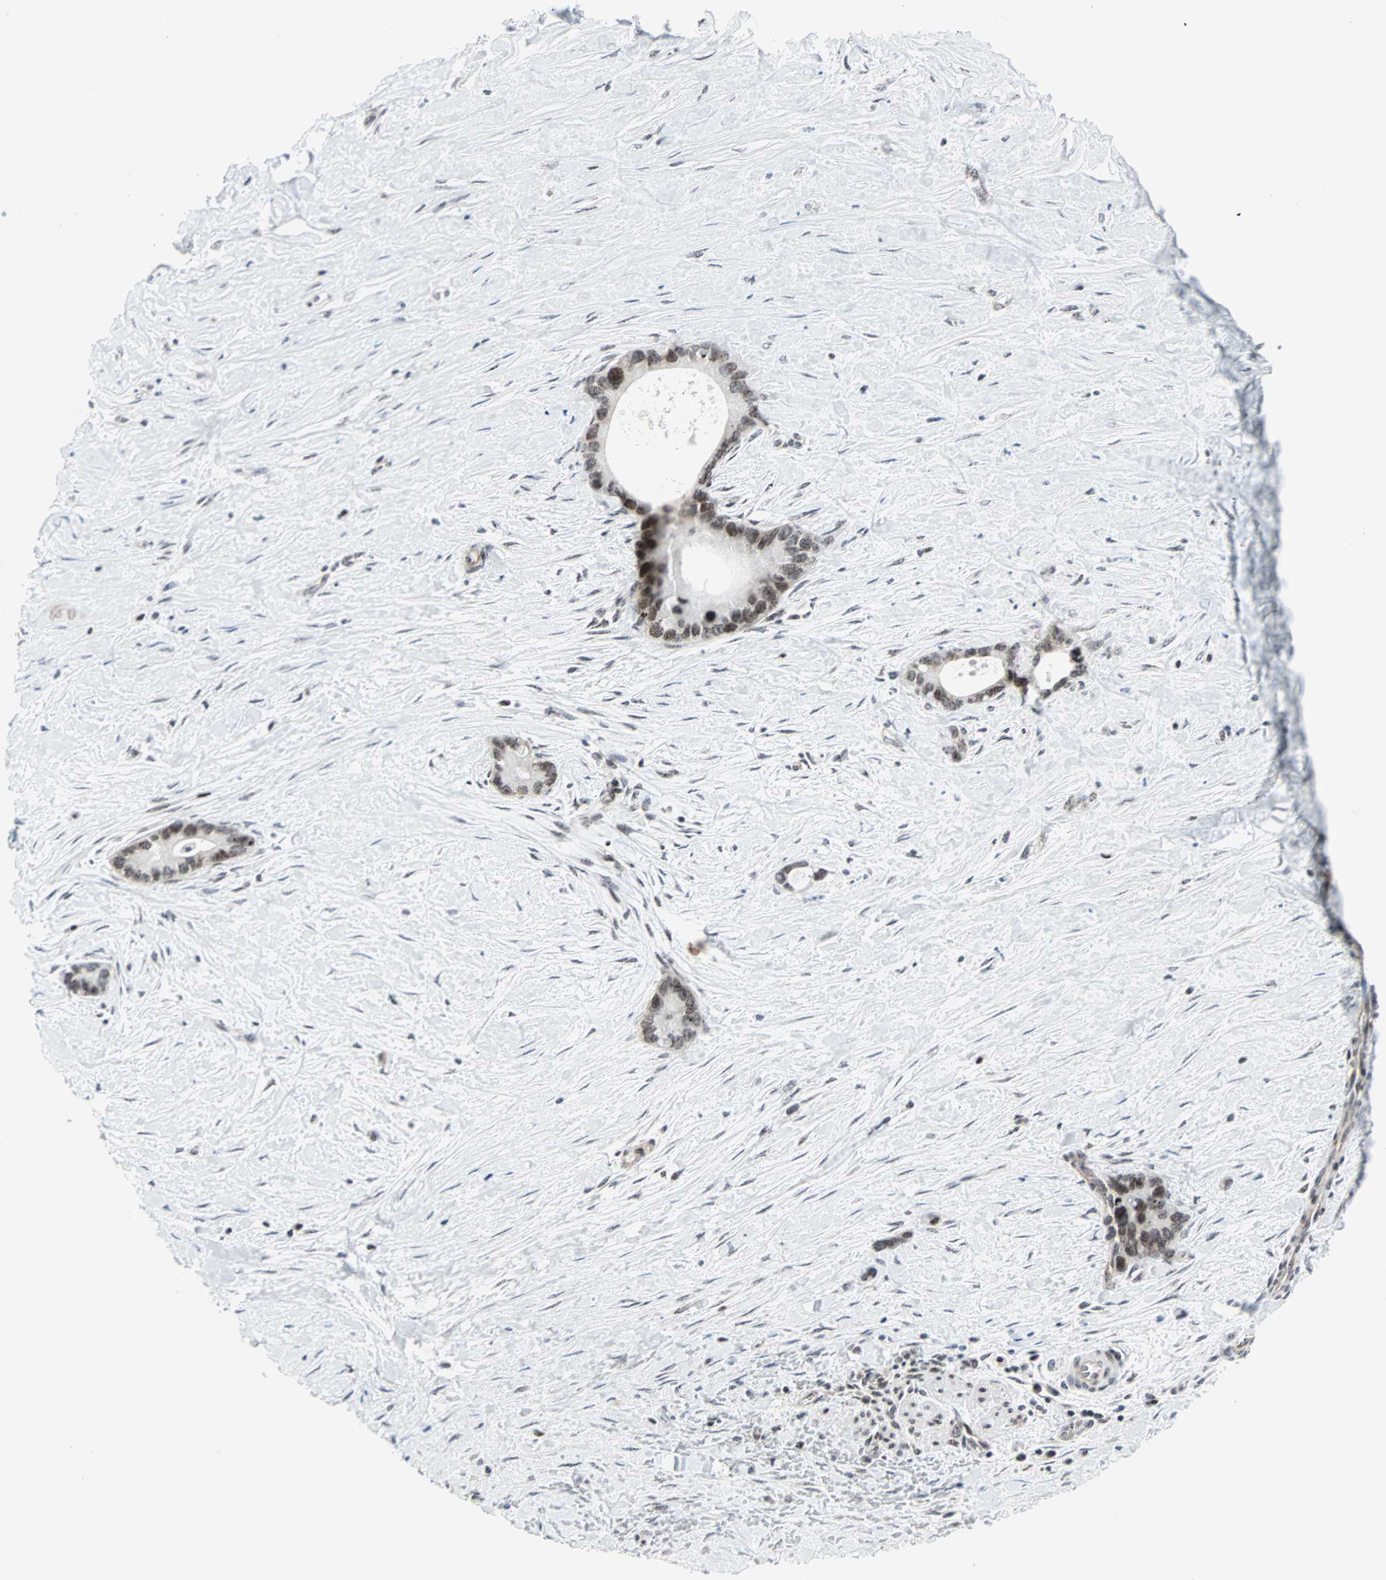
{"staining": {"intensity": "moderate", "quantity": ">75%", "location": "nuclear"}, "tissue": "liver cancer", "cell_type": "Tumor cells", "image_type": "cancer", "snomed": [{"axis": "morphology", "description": "Cholangiocarcinoma"}, {"axis": "topography", "description": "Liver"}], "caption": "Liver cholangiocarcinoma stained for a protein (brown) shows moderate nuclear positive positivity in about >75% of tumor cells.", "gene": "CENPA", "patient": {"sex": "female", "age": 55}}